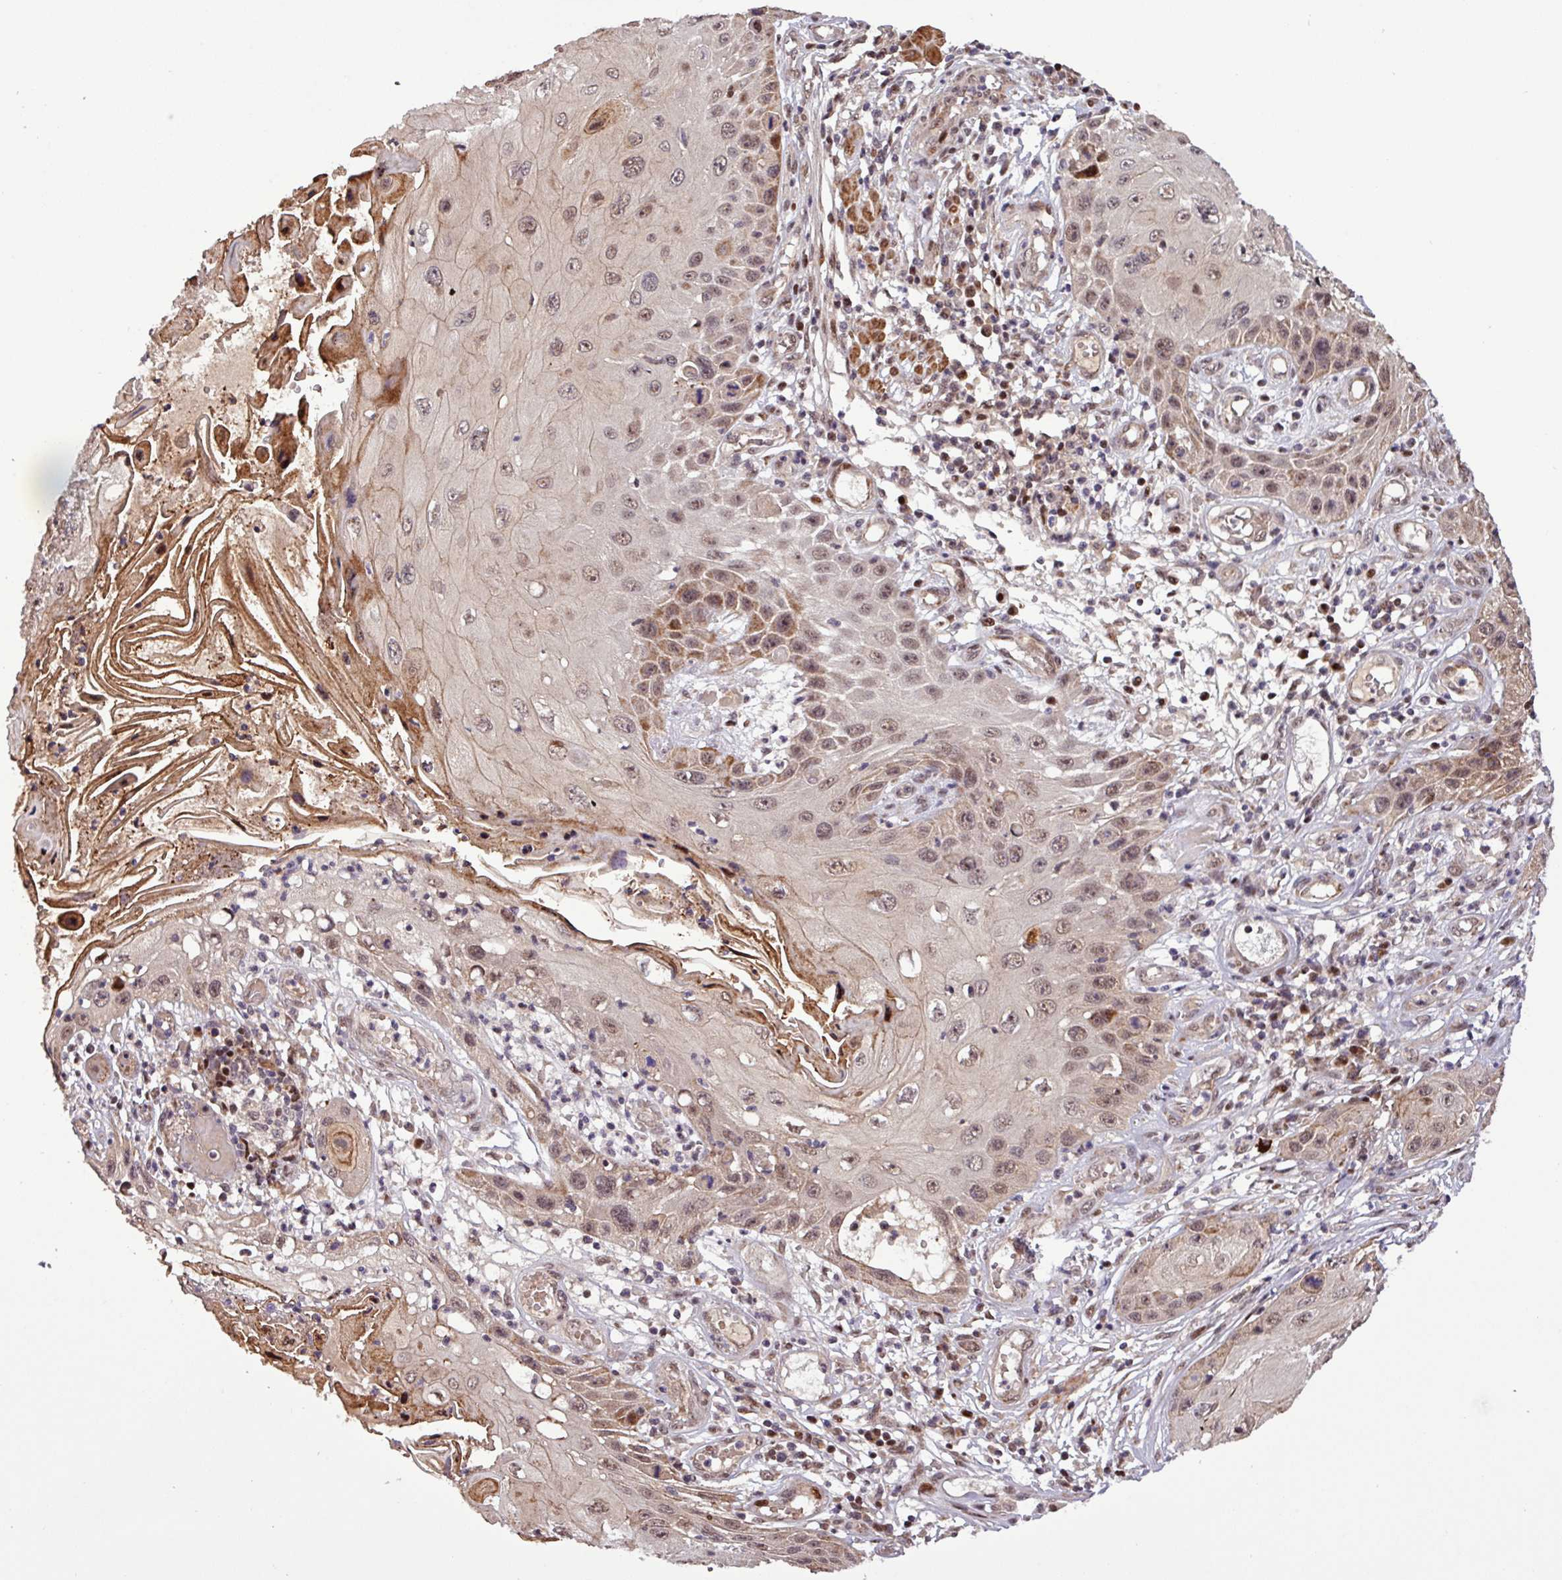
{"staining": {"intensity": "moderate", "quantity": ">75%", "location": "nuclear"}, "tissue": "skin cancer", "cell_type": "Tumor cells", "image_type": "cancer", "snomed": [{"axis": "morphology", "description": "Squamous cell carcinoma, NOS"}, {"axis": "topography", "description": "Skin"}, {"axis": "topography", "description": "Vulva"}], "caption": "The immunohistochemical stain highlights moderate nuclear positivity in tumor cells of skin squamous cell carcinoma tissue.", "gene": "SLC22A24", "patient": {"sex": "female", "age": 44}}